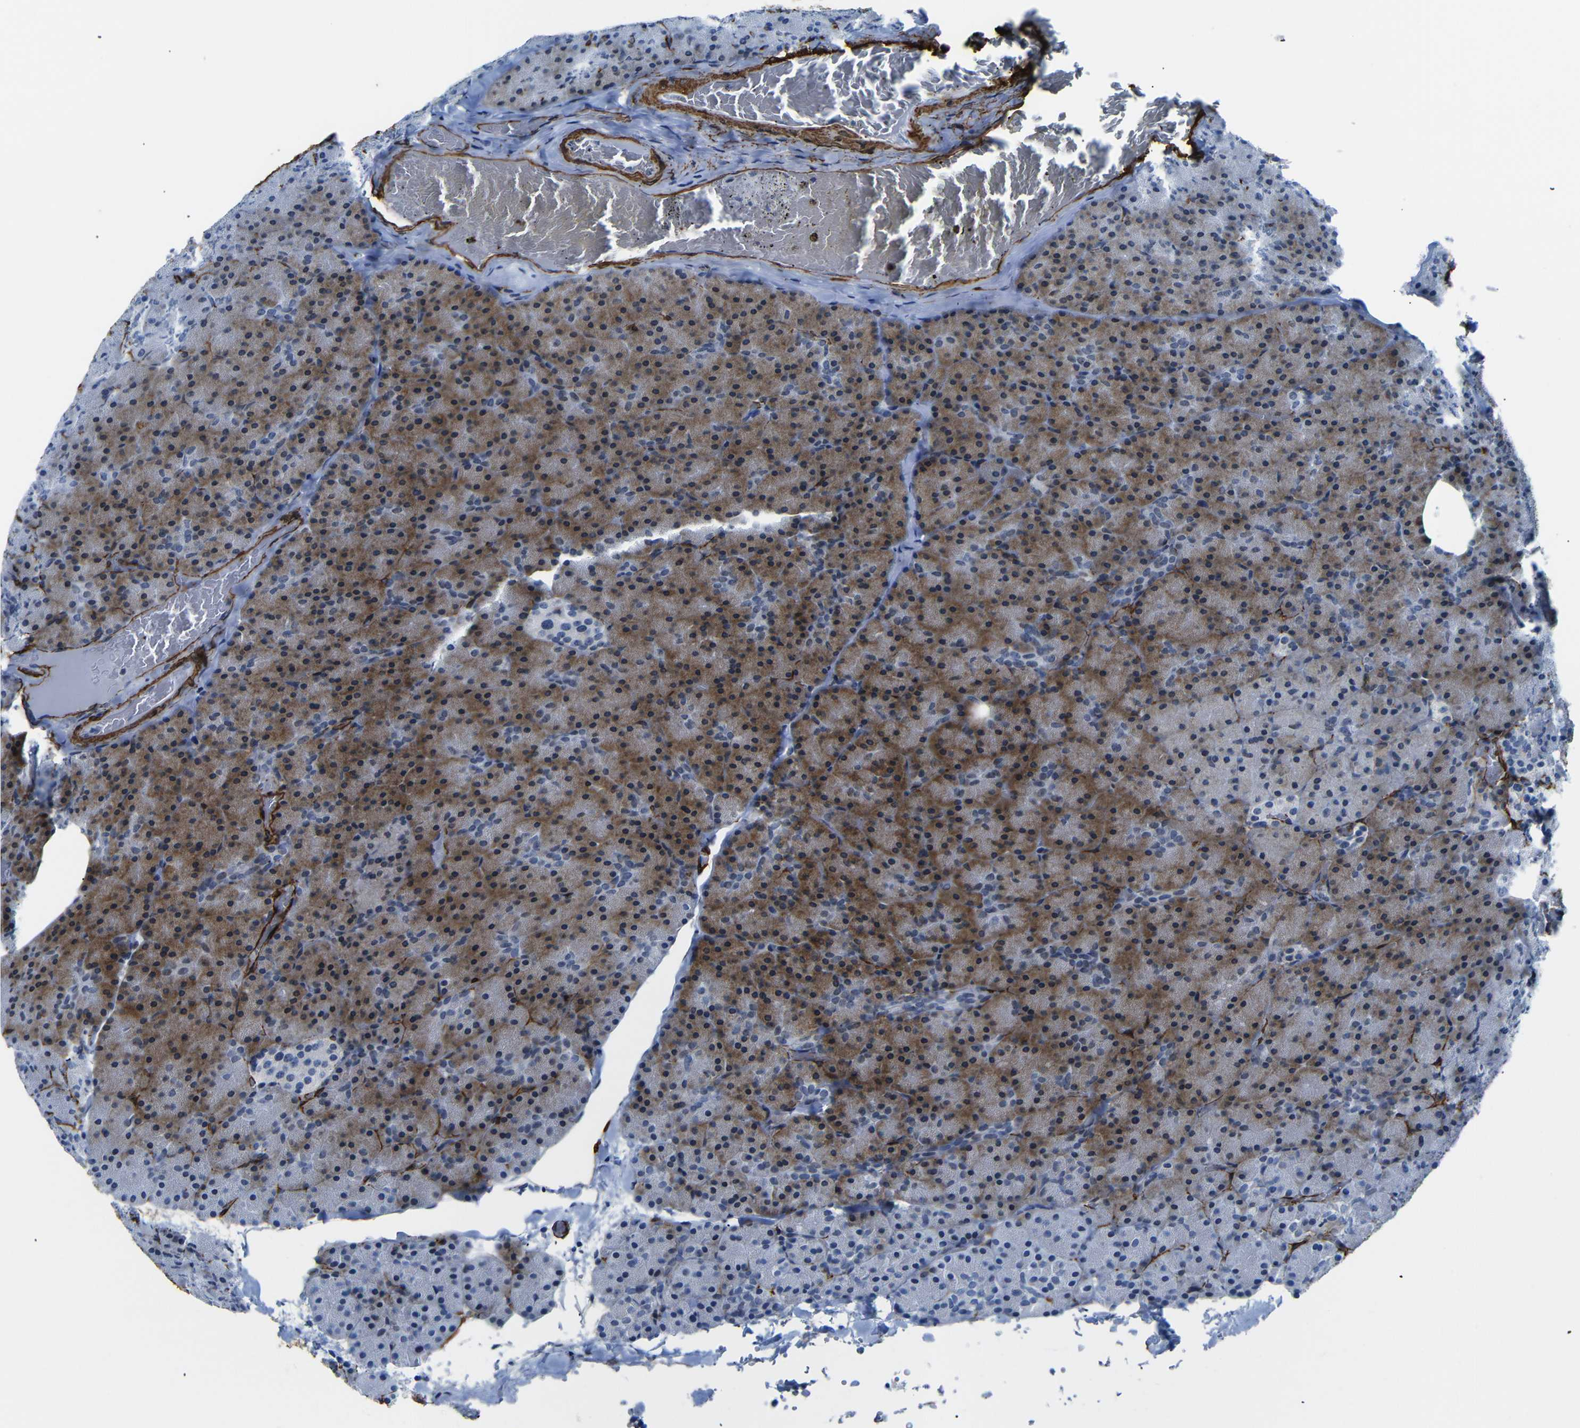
{"staining": {"intensity": "negative", "quantity": "none", "location": "none"}, "tissue": "pancreas", "cell_type": "Exocrine glandular cells", "image_type": "normal", "snomed": [{"axis": "morphology", "description": "Normal tissue, NOS"}, {"axis": "topography", "description": "Pancreas"}], "caption": "This is a photomicrograph of IHC staining of benign pancreas, which shows no expression in exocrine glandular cells. (DAB (3,3'-diaminobenzidine) immunohistochemistry, high magnification).", "gene": "ACTA2", "patient": {"sex": "female", "age": 35}}